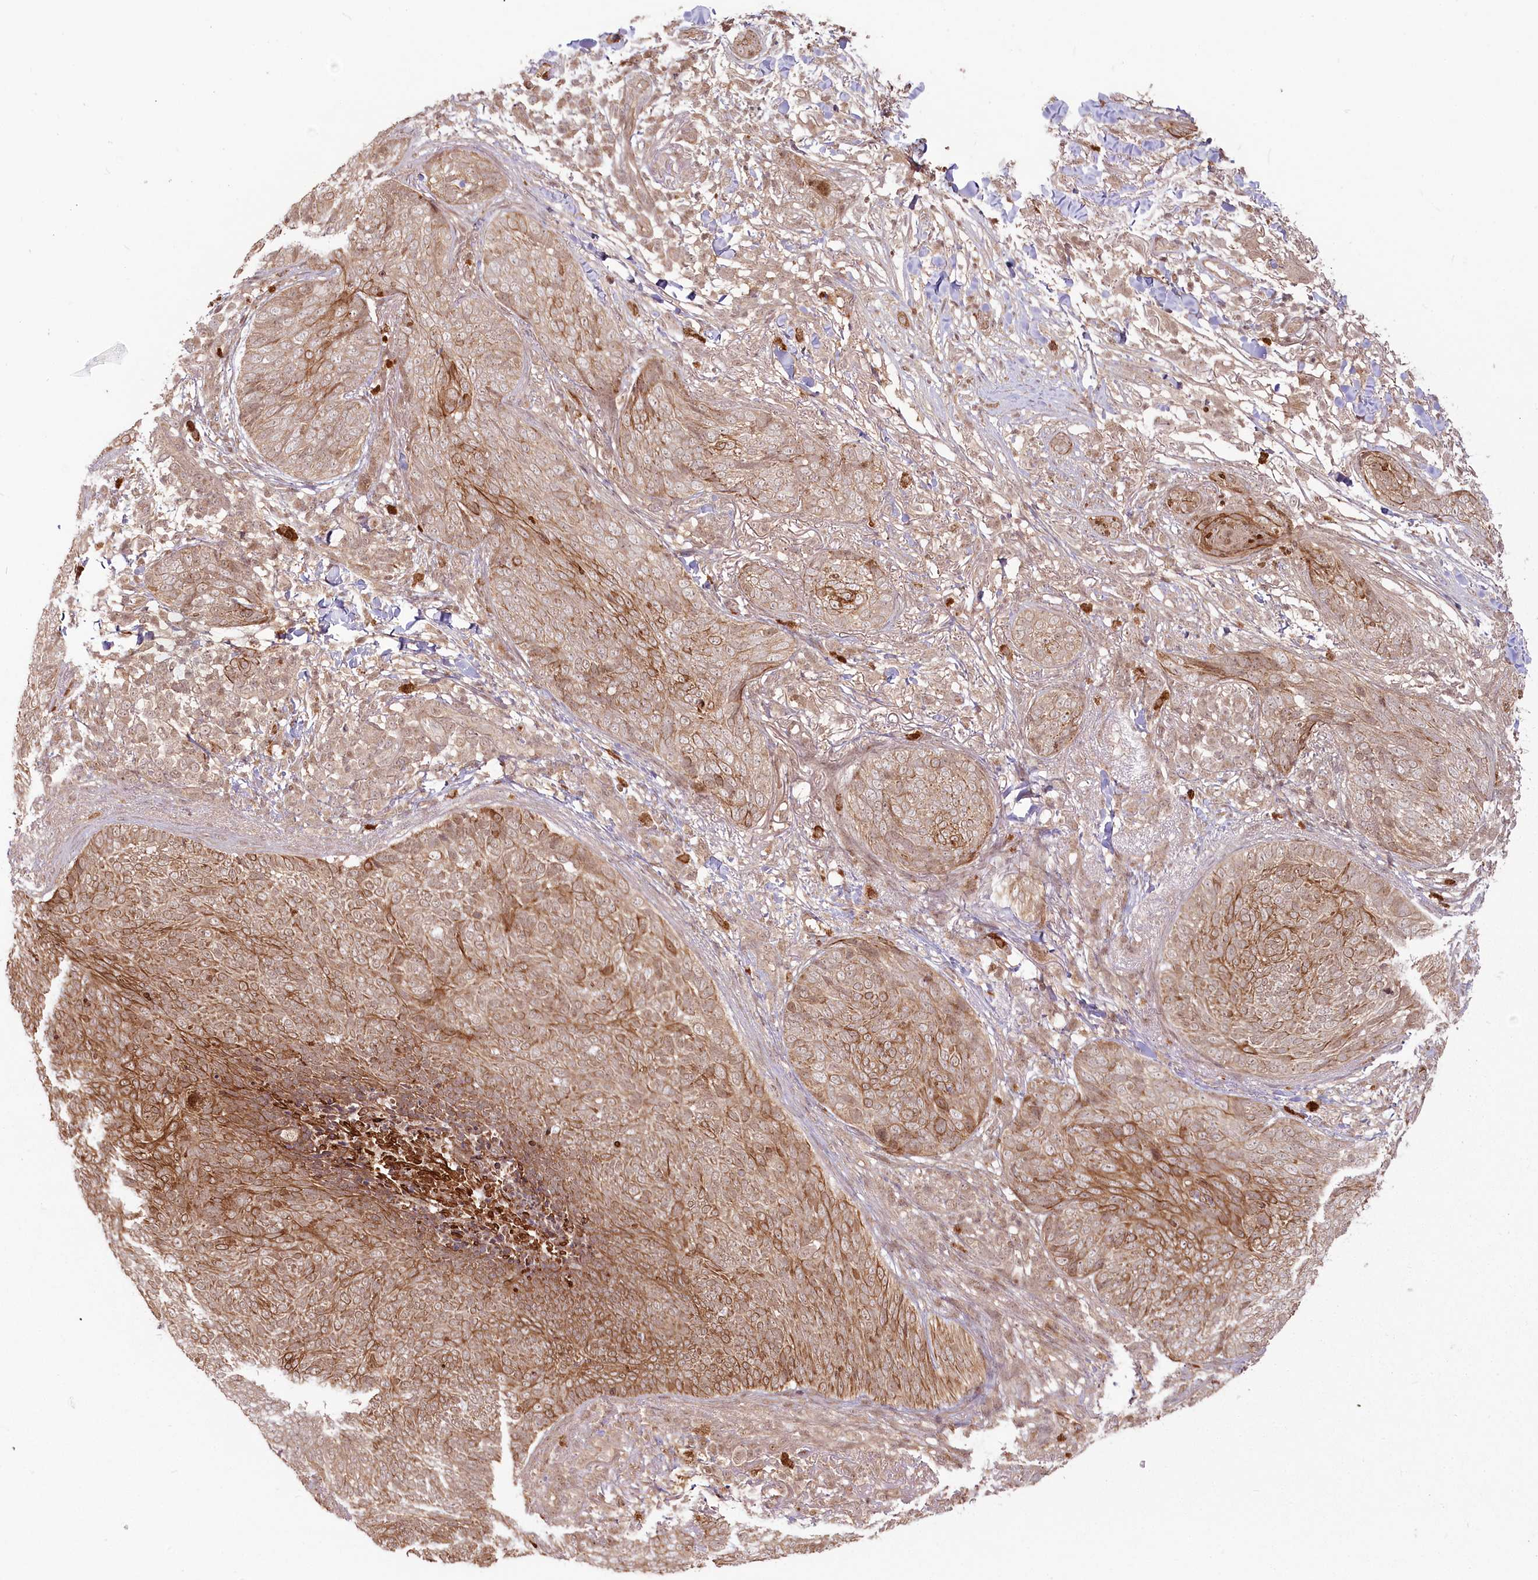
{"staining": {"intensity": "moderate", "quantity": ">75%", "location": "cytoplasmic/membranous"}, "tissue": "skin cancer", "cell_type": "Tumor cells", "image_type": "cancer", "snomed": [{"axis": "morphology", "description": "Basal cell carcinoma"}, {"axis": "topography", "description": "Skin"}], "caption": "A brown stain shows moderate cytoplasmic/membranous expression of a protein in skin basal cell carcinoma tumor cells.", "gene": "R3HDM2", "patient": {"sex": "male", "age": 85}}